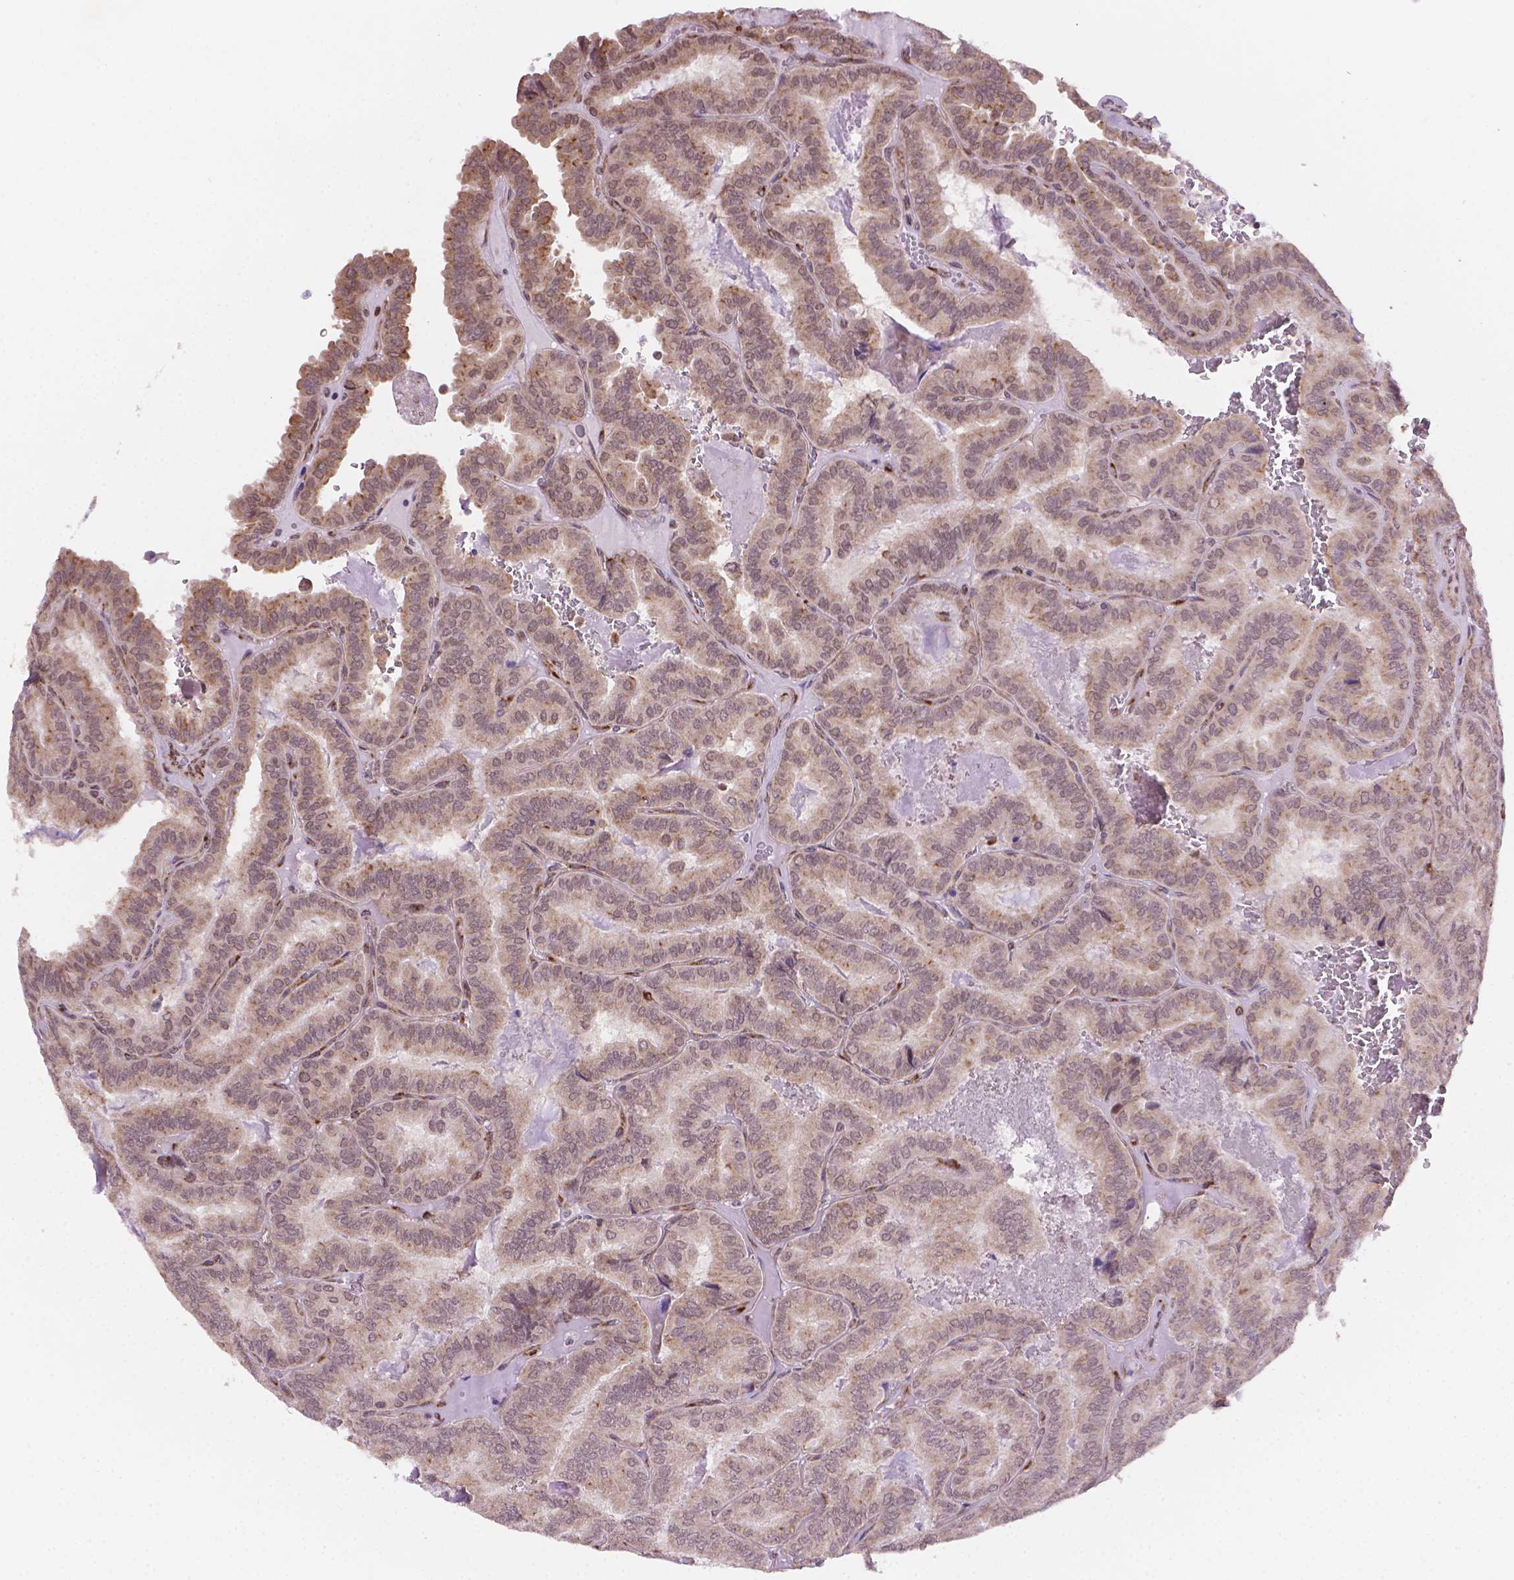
{"staining": {"intensity": "weak", "quantity": "25%-75%", "location": "cytoplasmic/membranous"}, "tissue": "thyroid cancer", "cell_type": "Tumor cells", "image_type": "cancer", "snomed": [{"axis": "morphology", "description": "Papillary adenocarcinoma, NOS"}, {"axis": "topography", "description": "Thyroid gland"}], "caption": "Immunohistochemical staining of thyroid cancer reveals low levels of weak cytoplasmic/membranous positivity in approximately 25%-75% of tumor cells.", "gene": "FNIP1", "patient": {"sex": "female", "age": 75}}